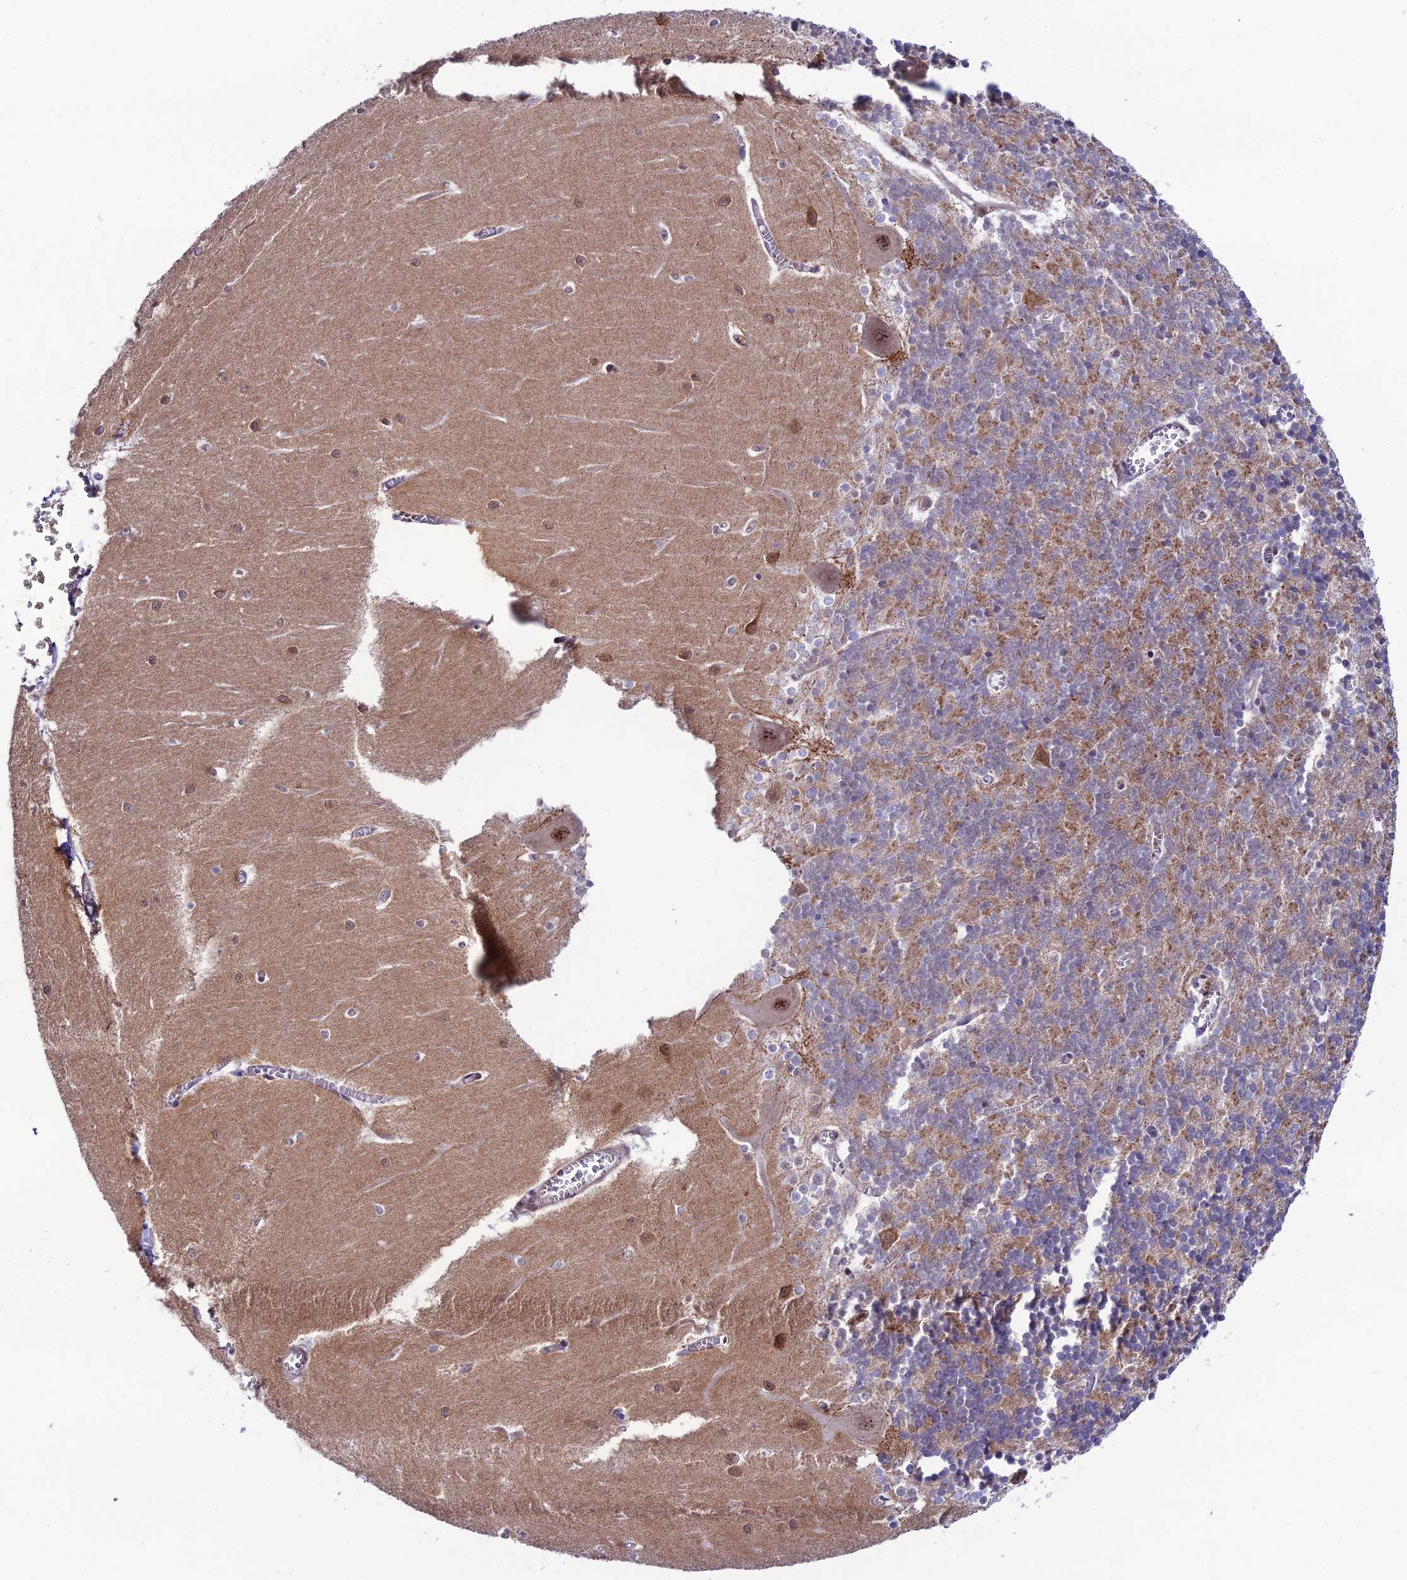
{"staining": {"intensity": "moderate", "quantity": "<25%", "location": "cytoplasmic/membranous"}, "tissue": "cerebellum", "cell_type": "Cells in granular layer", "image_type": "normal", "snomed": [{"axis": "morphology", "description": "Normal tissue, NOS"}, {"axis": "topography", "description": "Cerebellum"}], "caption": "An immunohistochemistry histopathology image of benign tissue is shown. Protein staining in brown highlights moderate cytoplasmic/membranous positivity in cerebellum within cells in granular layer.", "gene": "COL6A6", "patient": {"sex": "male", "age": 37}}